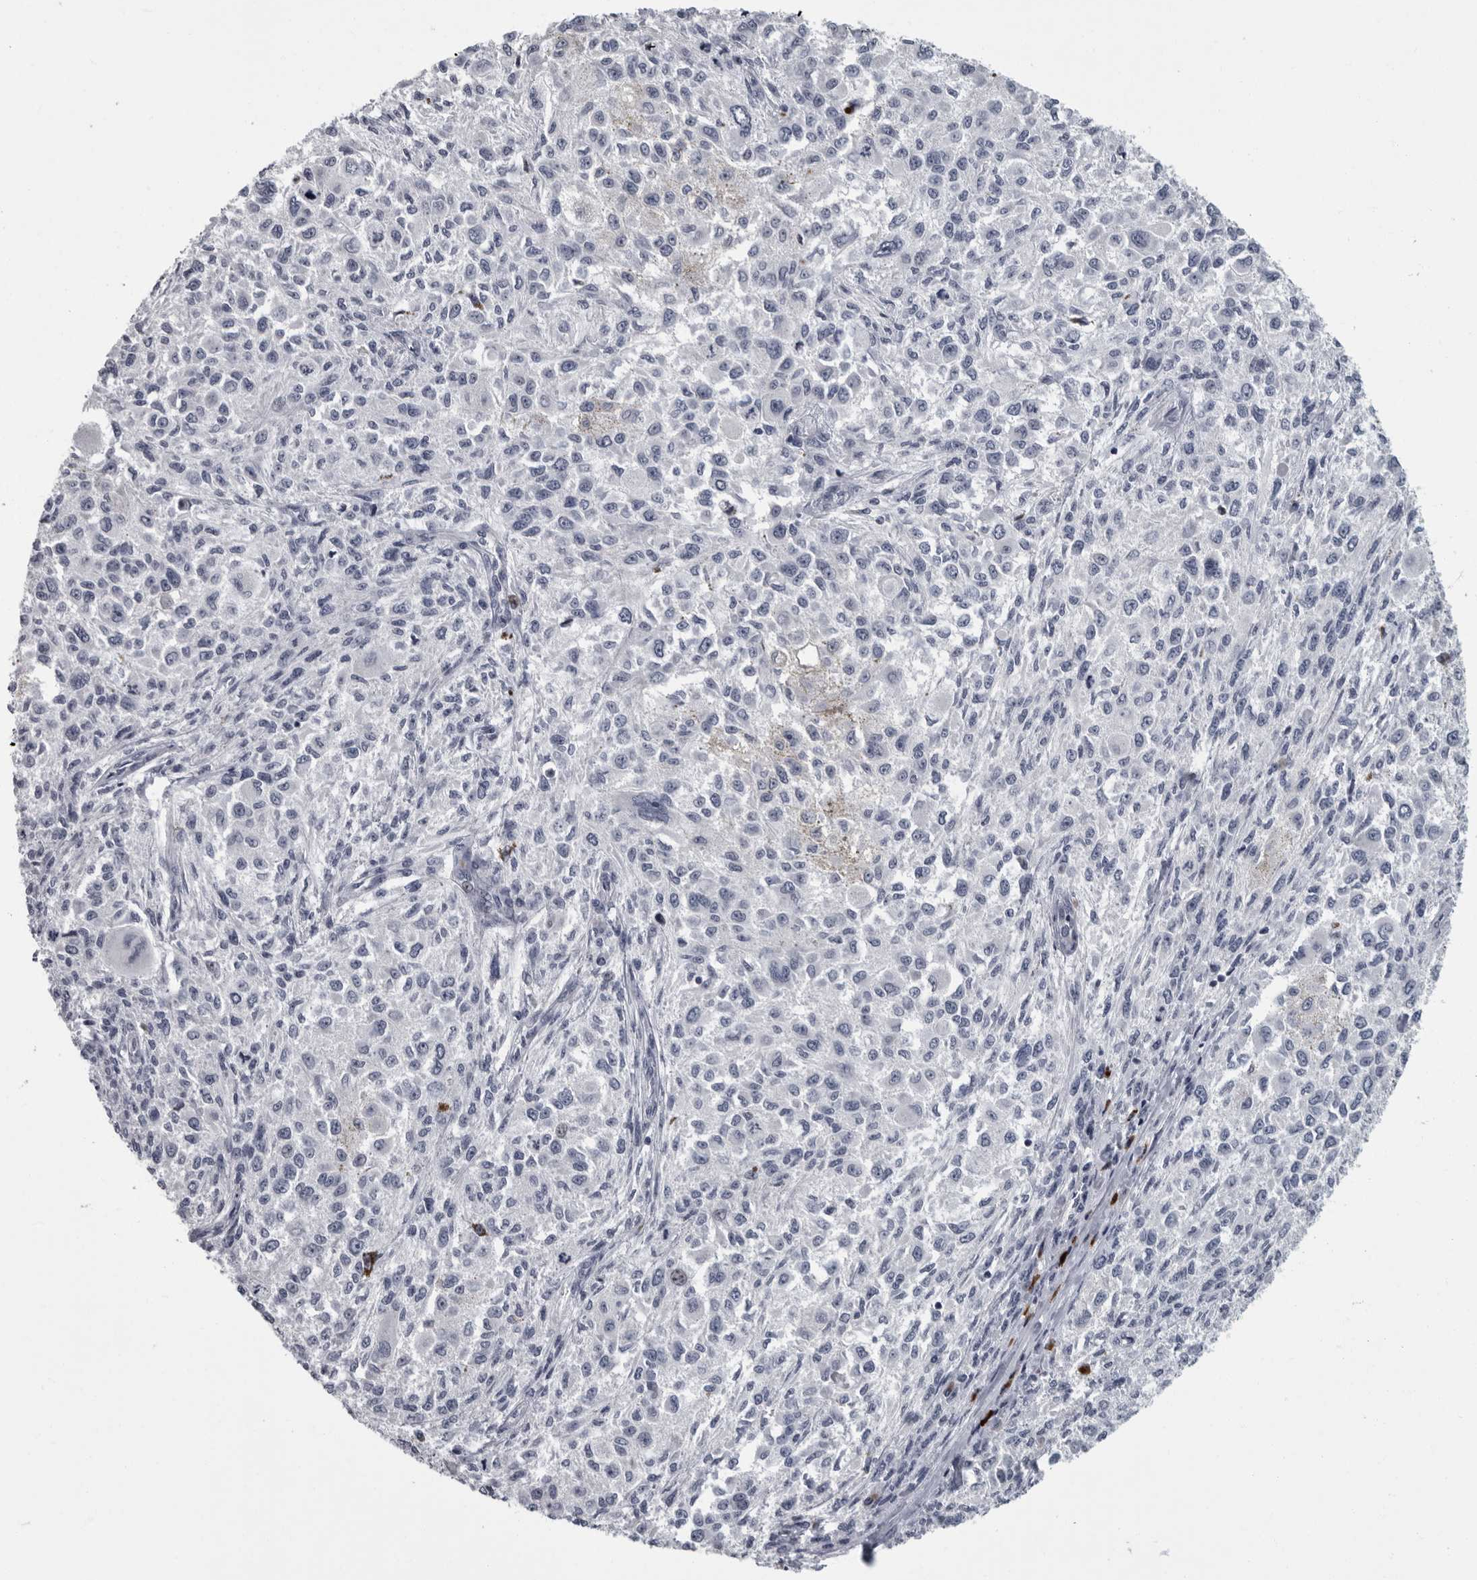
{"staining": {"intensity": "negative", "quantity": "none", "location": "none"}, "tissue": "melanoma", "cell_type": "Tumor cells", "image_type": "cancer", "snomed": [{"axis": "morphology", "description": "Necrosis, NOS"}, {"axis": "morphology", "description": "Malignant melanoma, NOS"}, {"axis": "topography", "description": "Skin"}], "caption": "Tumor cells are negative for brown protein staining in melanoma. (DAB immunohistochemistry with hematoxylin counter stain).", "gene": "SLC25A39", "patient": {"sex": "female", "age": 87}}